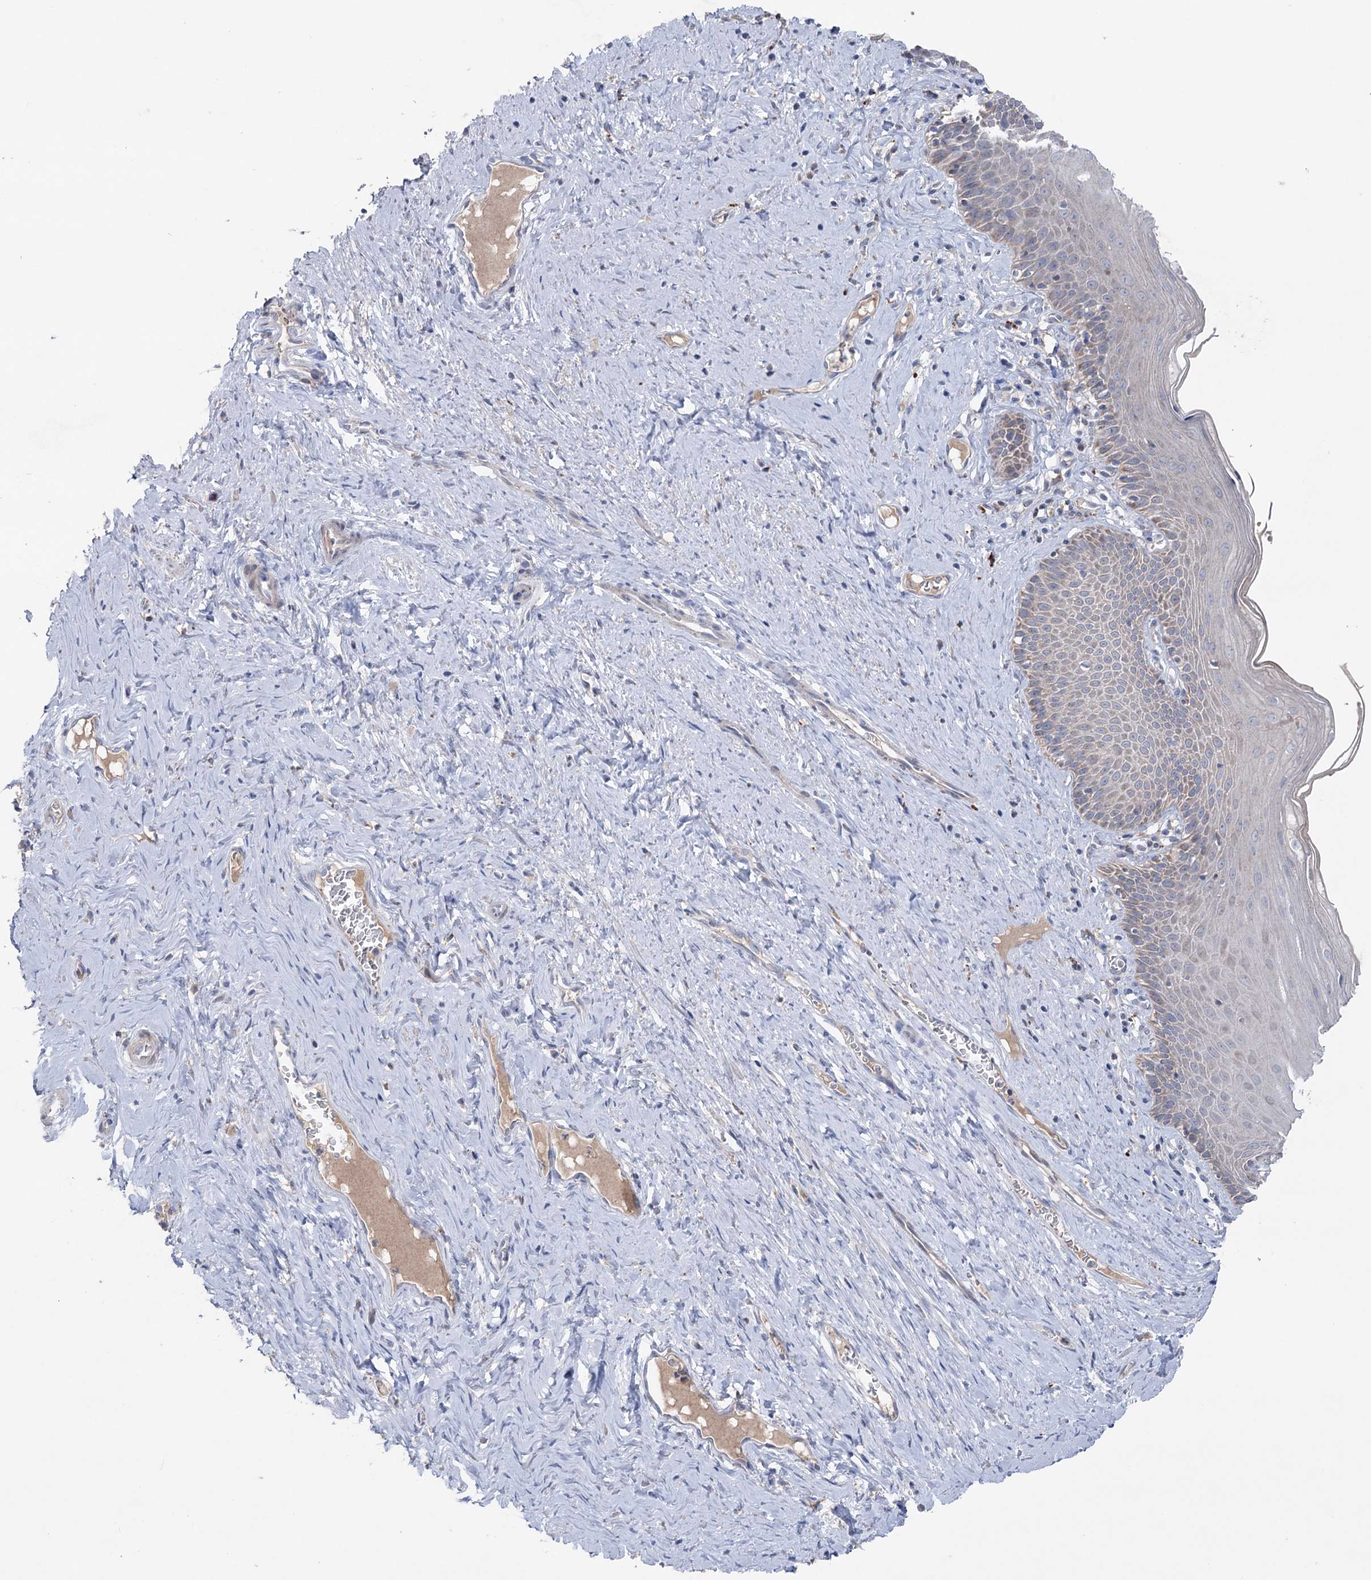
{"staining": {"intensity": "weak", "quantity": "<25%", "location": "cytoplasmic/membranous"}, "tissue": "cervix", "cell_type": "Glandular cells", "image_type": "normal", "snomed": [{"axis": "morphology", "description": "Normal tissue, NOS"}, {"axis": "topography", "description": "Cervix"}], "caption": "DAB (3,3'-diaminobenzidine) immunohistochemical staining of benign cervix demonstrates no significant positivity in glandular cells. (DAB (3,3'-diaminobenzidine) immunohistochemistry (IHC) visualized using brightfield microscopy, high magnification).", "gene": "MTCH2", "patient": {"sex": "female", "age": 42}}